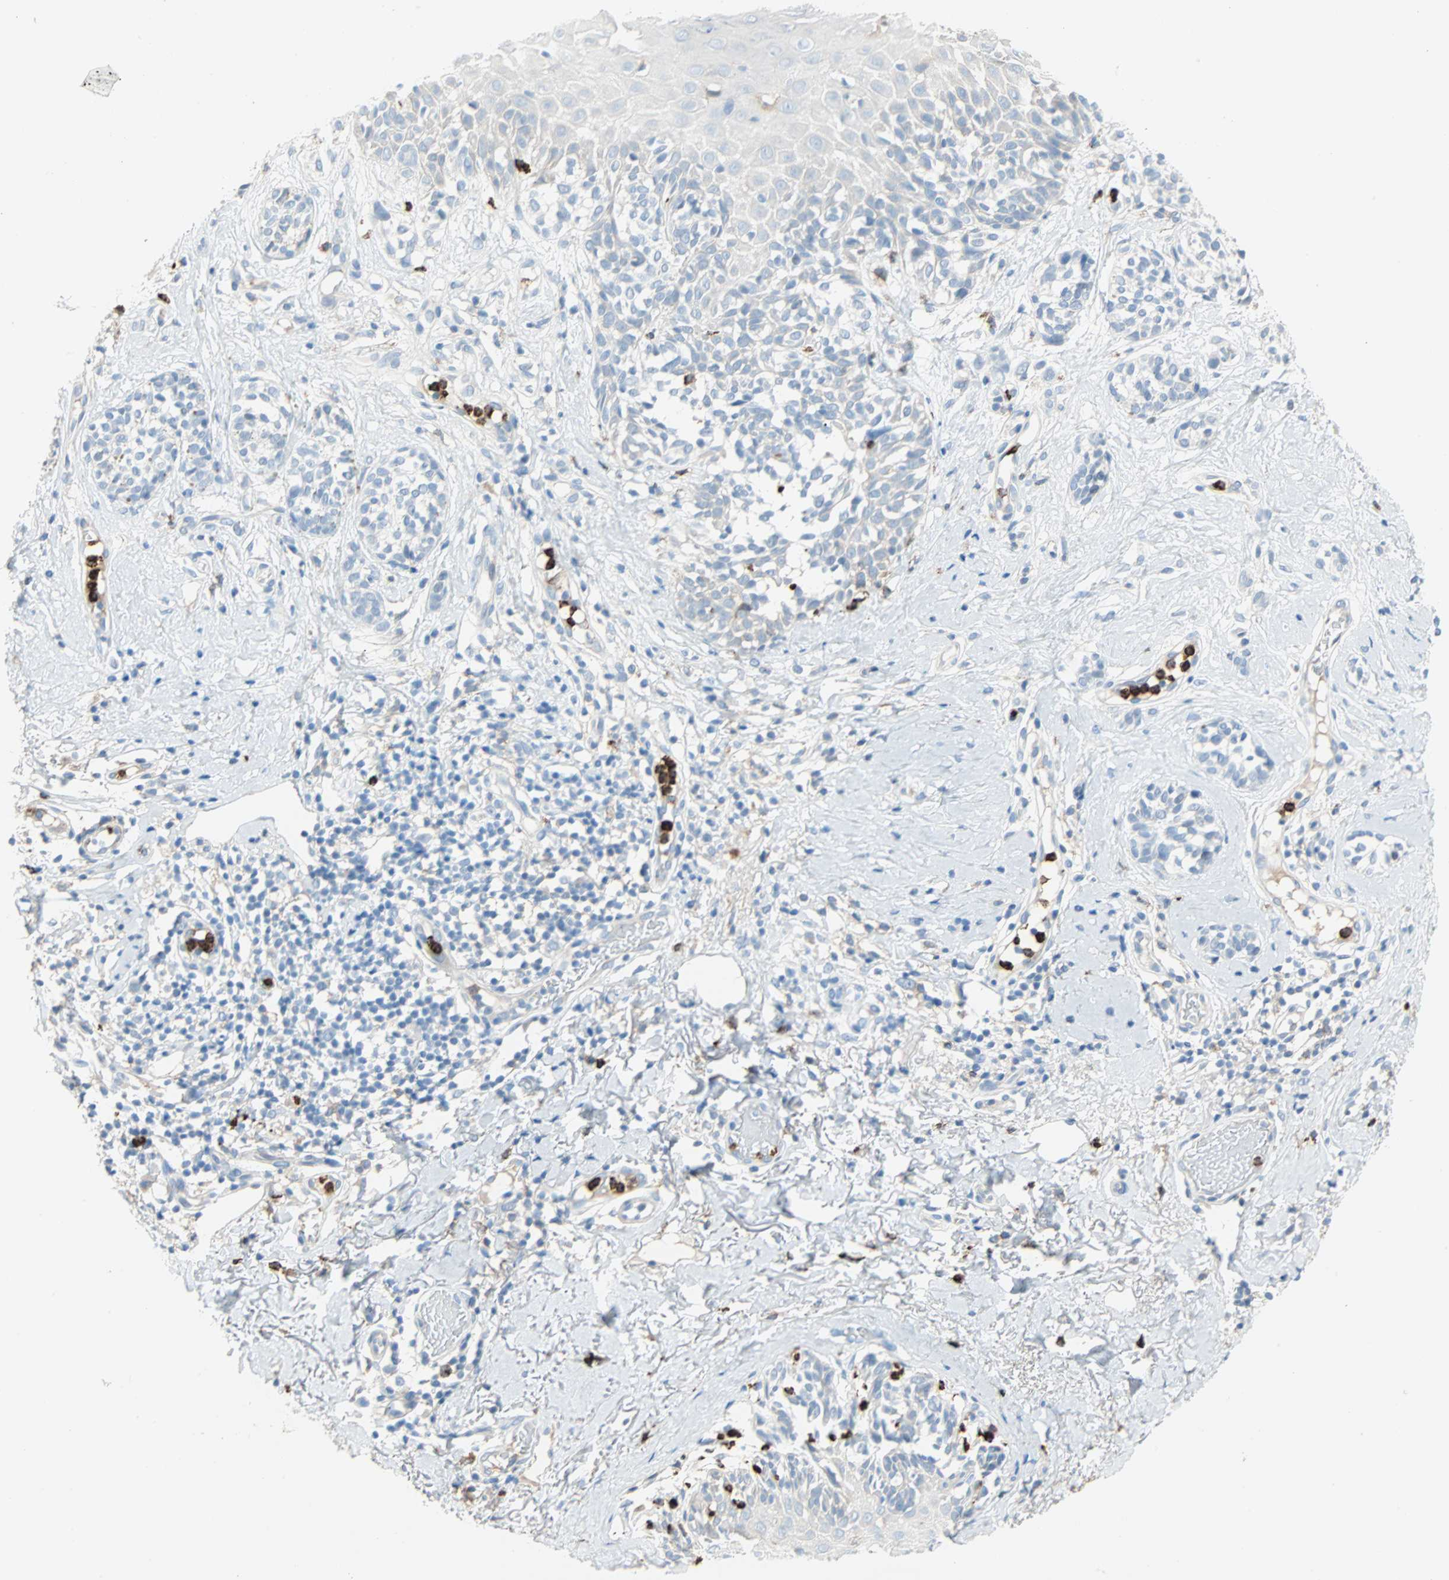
{"staining": {"intensity": "negative", "quantity": "none", "location": "none"}, "tissue": "melanoma", "cell_type": "Tumor cells", "image_type": "cancer", "snomed": [{"axis": "morphology", "description": "Malignant melanoma, NOS"}, {"axis": "topography", "description": "Skin"}], "caption": "Melanoma stained for a protein using immunohistochemistry (IHC) displays no positivity tumor cells.", "gene": "CLEC4A", "patient": {"sex": "male", "age": 64}}